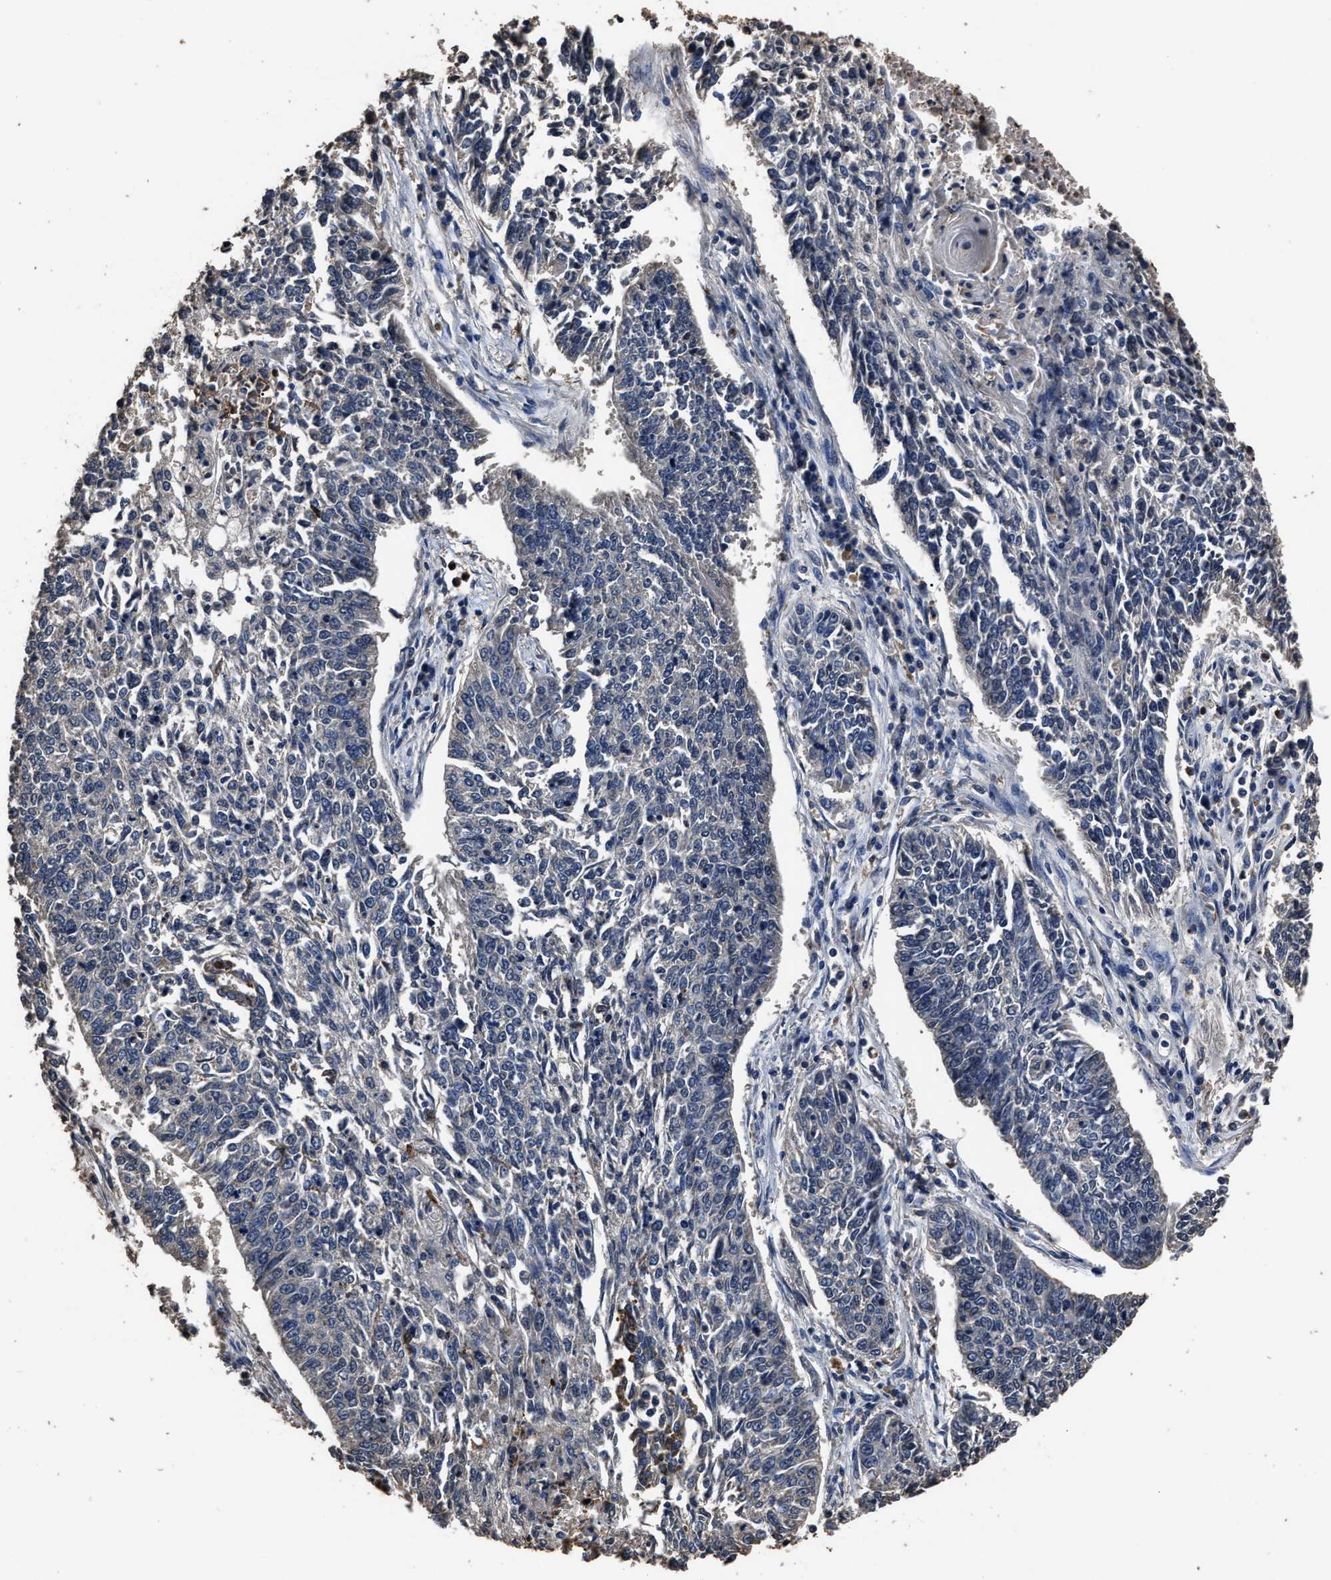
{"staining": {"intensity": "negative", "quantity": "none", "location": "none"}, "tissue": "lung cancer", "cell_type": "Tumor cells", "image_type": "cancer", "snomed": [{"axis": "morphology", "description": "Normal tissue, NOS"}, {"axis": "morphology", "description": "Squamous cell carcinoma, NOS"}, {"axis": "topography", "description": "Cartilage tissue"}, {"axis": "topography", "description": "Bronchus"}, {"axis": "topography", "description": "Lung"}], "caption": "Immunohistochemistry (IHC) histopathology image of human lung squamous cell carcinoma stained for a protein (brown), which displays no expression in tumor cells.", "gene": "RSBN1L", "patient": {"sex": "female", "age": 49}}